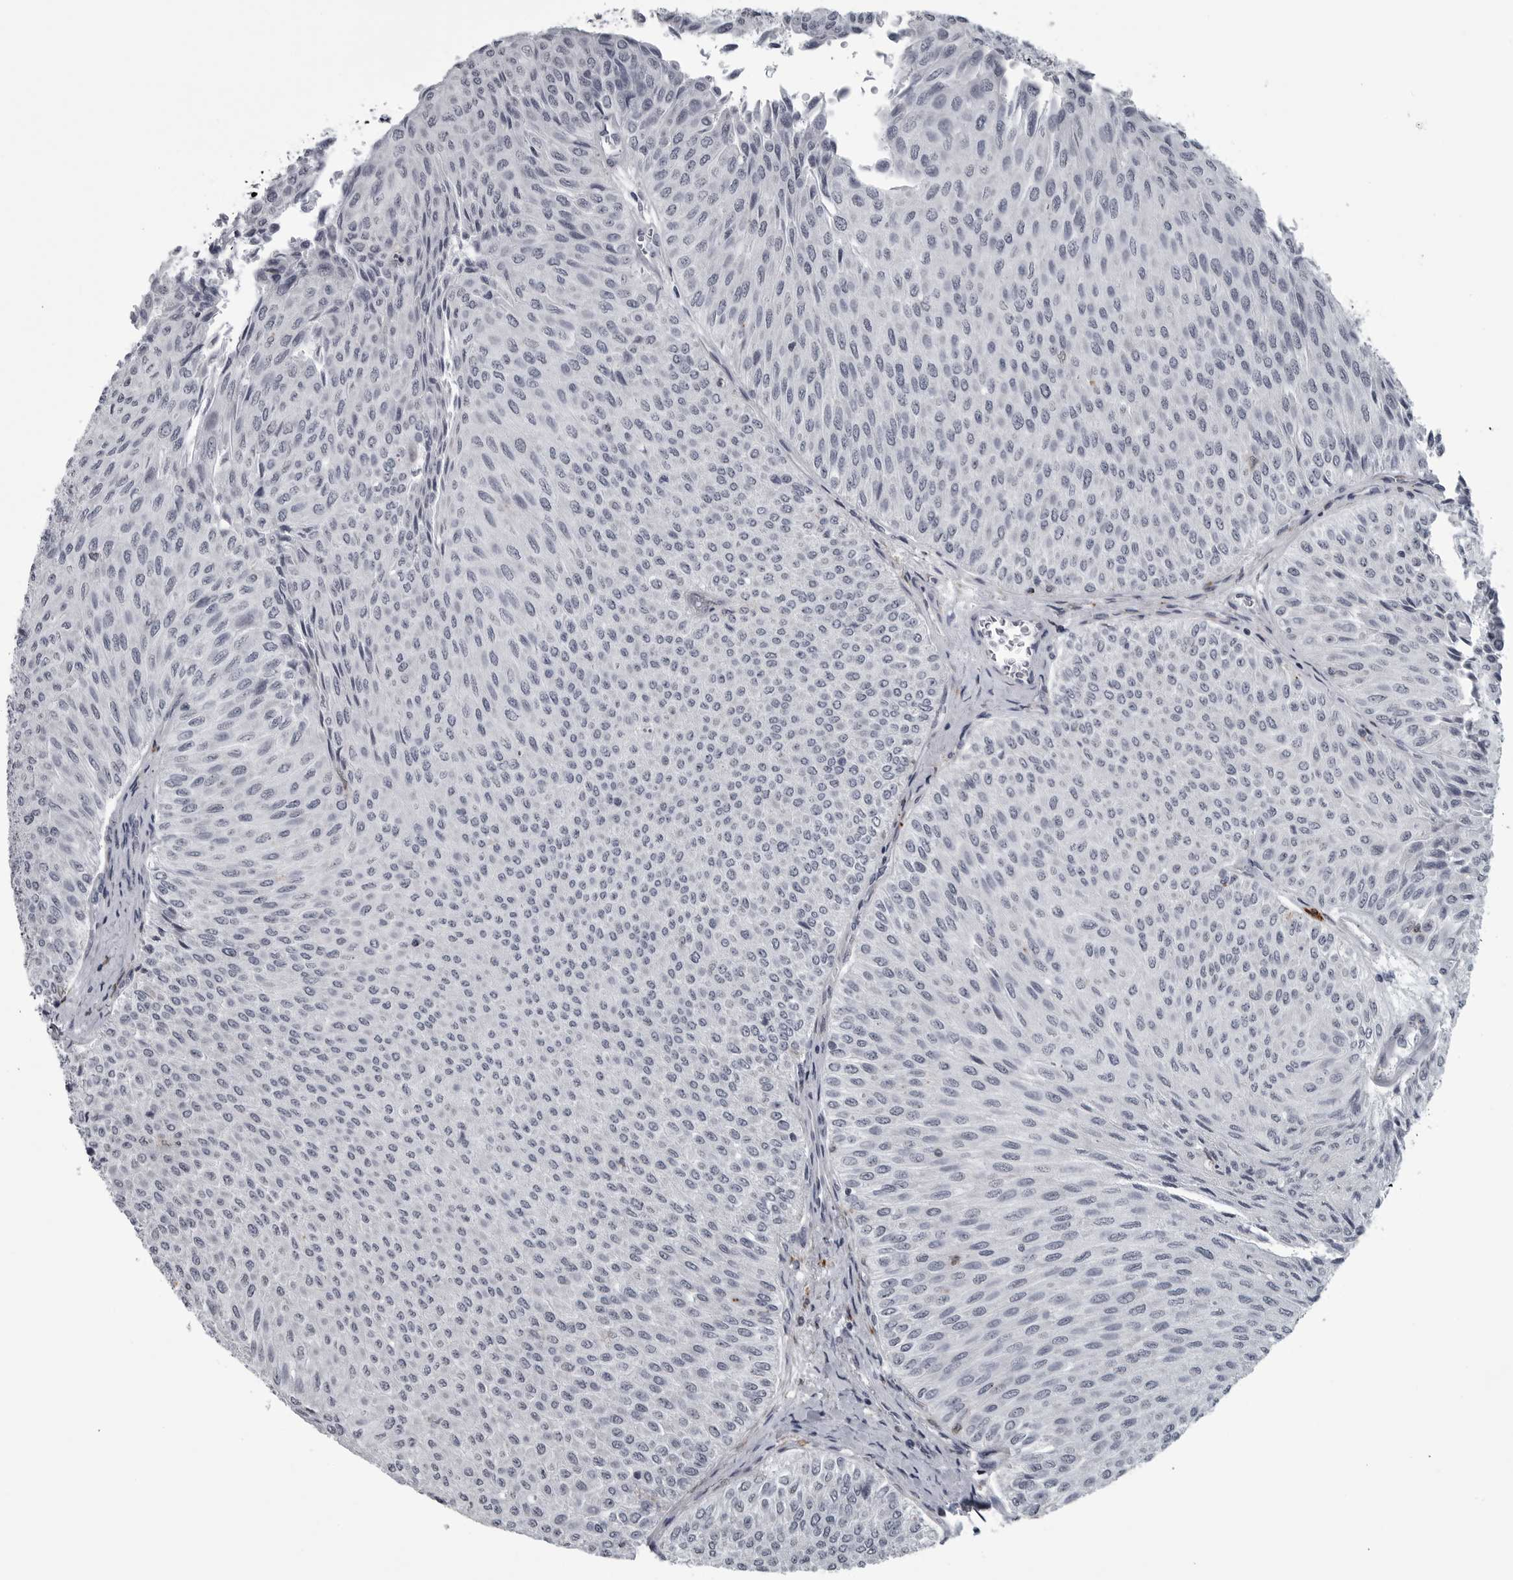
{"staining": {"intensity": "negative", "quantity": "none", "location": "none"}, "tissue": "urothelial cancer", "cell_type": "Tumor cells", "image_type": "cancer", "snomed": [{"axis": "morphology", "description": "Urothelial carcinoma, Low grade"}, {"axis": "topography", "description": "Urinary bladder"}], "caption": "Immunohistochemistry of urothelial cancer exhibits no positivity in tumor cells.", "gene": "LYSMD1", "patient": {"sex": "male", "age": 78}}